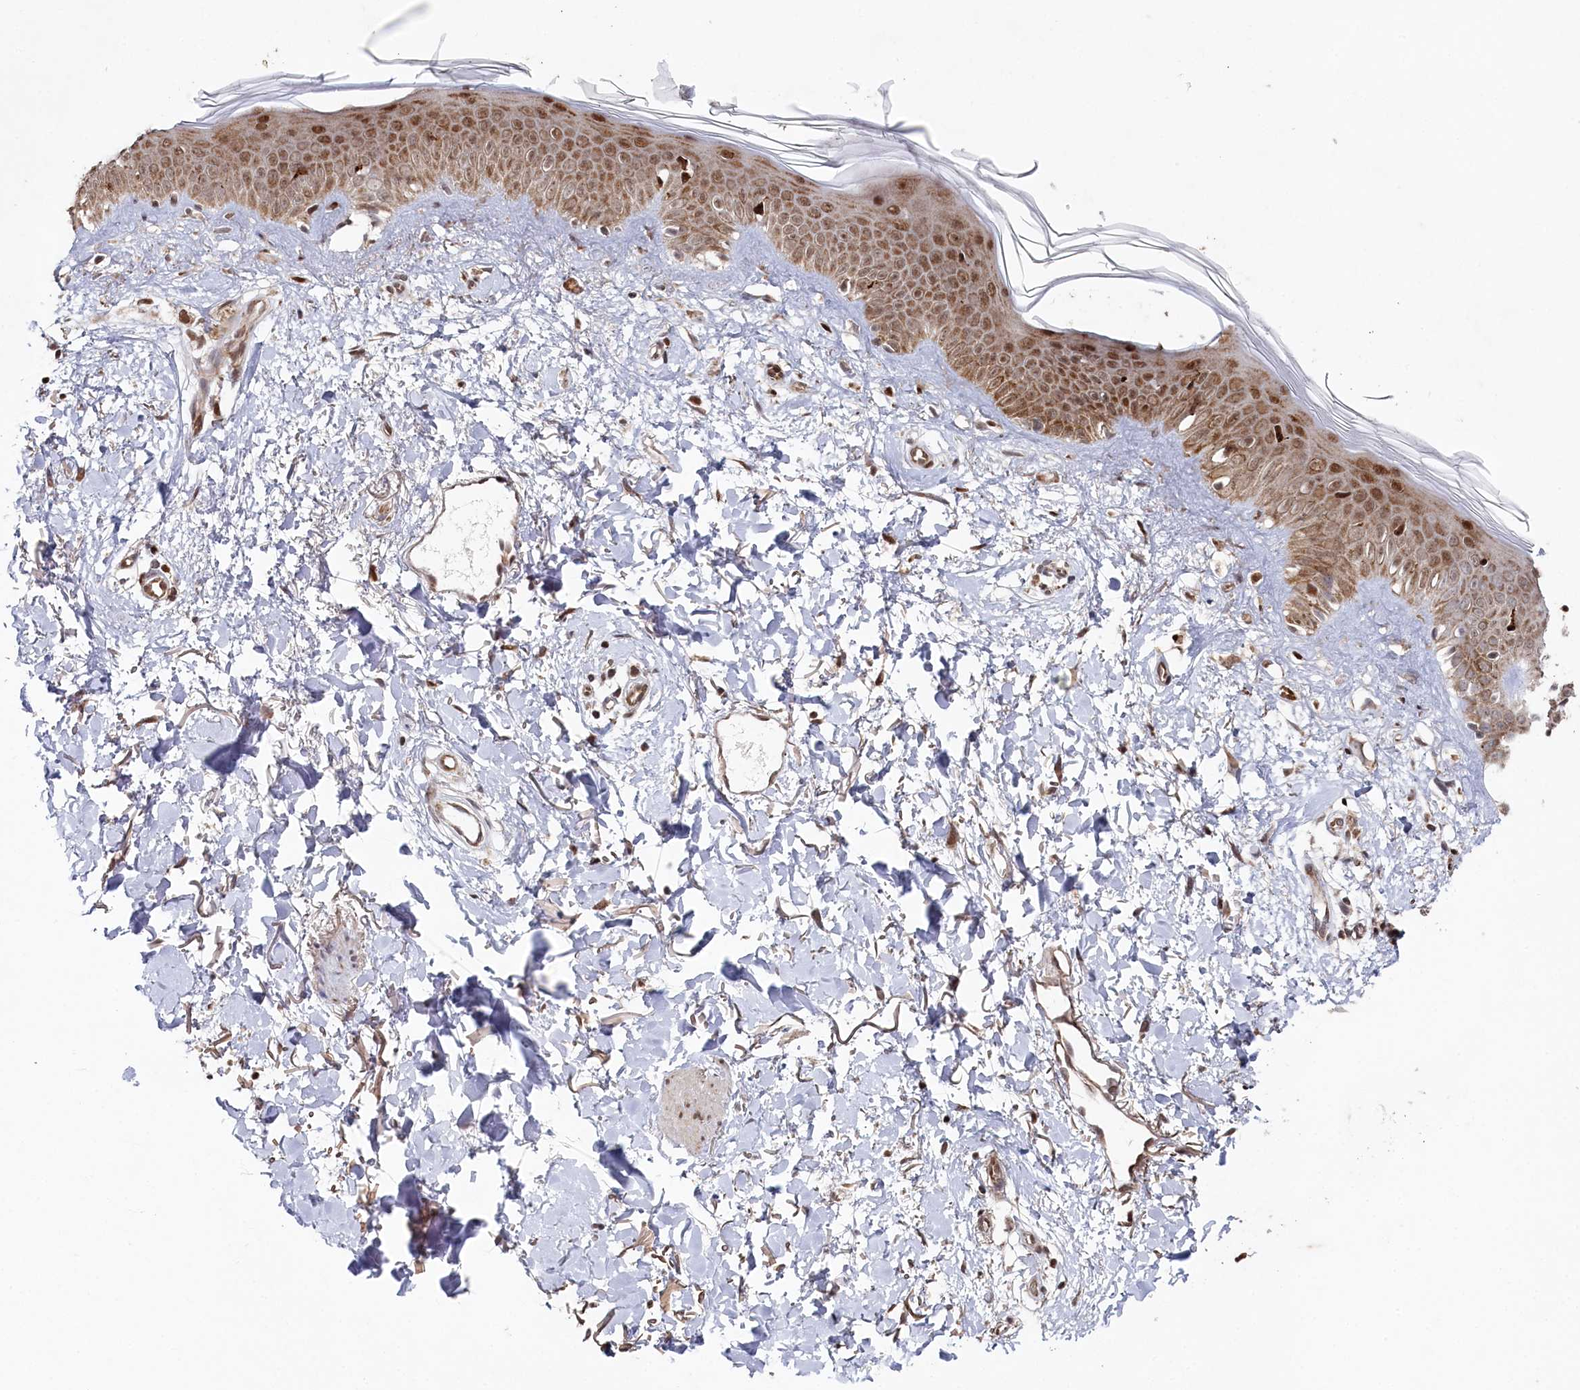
{"staining": {"intensity": "moderate", "quantity": ">75%", "location": "cytoplasmic/membranous"}, "tissue": "skin", "cell_type": "Fibroblasts", "image_type": "normal", "snomed": [{"axis": "morphology", "description": "Normal tissue, NOS"}, {"axis": "topography", "description": "Skin"}], "caption": "An immunohistochemistry (IHC) histopathology image of benign tissue is shown. Protein staining in brown labels moderate cytoplasmic/membranous positivity in skin within fibroblasts.", "gene": "WAPL", "patient": {"sex": "female", "age": 58}}